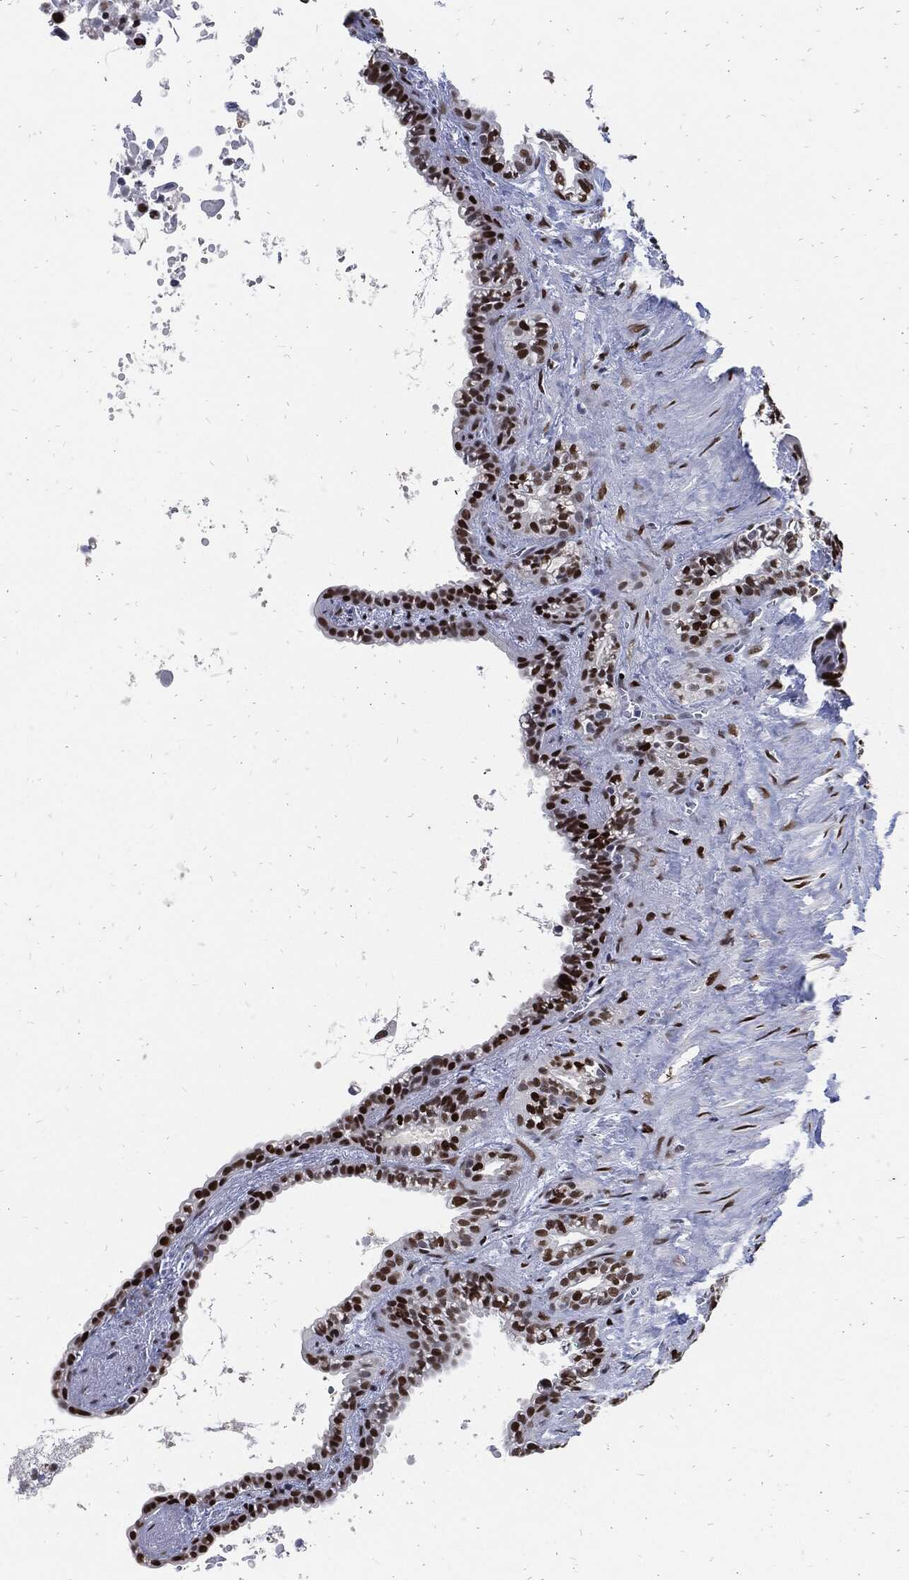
{"staining": {"intensity": "strong", "quantity": ">75%", "location": "nuclear"}, "tissue": "seminal vesicle", "cell_type": "Glandular cells", "image_type": "normal", "snomed": [{"axis": "morphology", "description": "Normal tissue, NOS"}, {"axis": "morphology", "description": "Urothelial carcinoma, NOS"}, {"axis": "topography", "description": "Urinary bladder"}, {"axis": "topography", "description": "Seminal veicle"}], "caption": "Seminal vesicle stained with IHC exhibits strong nuclear positivity in approximately >75% of glandular cells.", "gene": "JUN", "patient": {"sex": "male", "age": 76}}